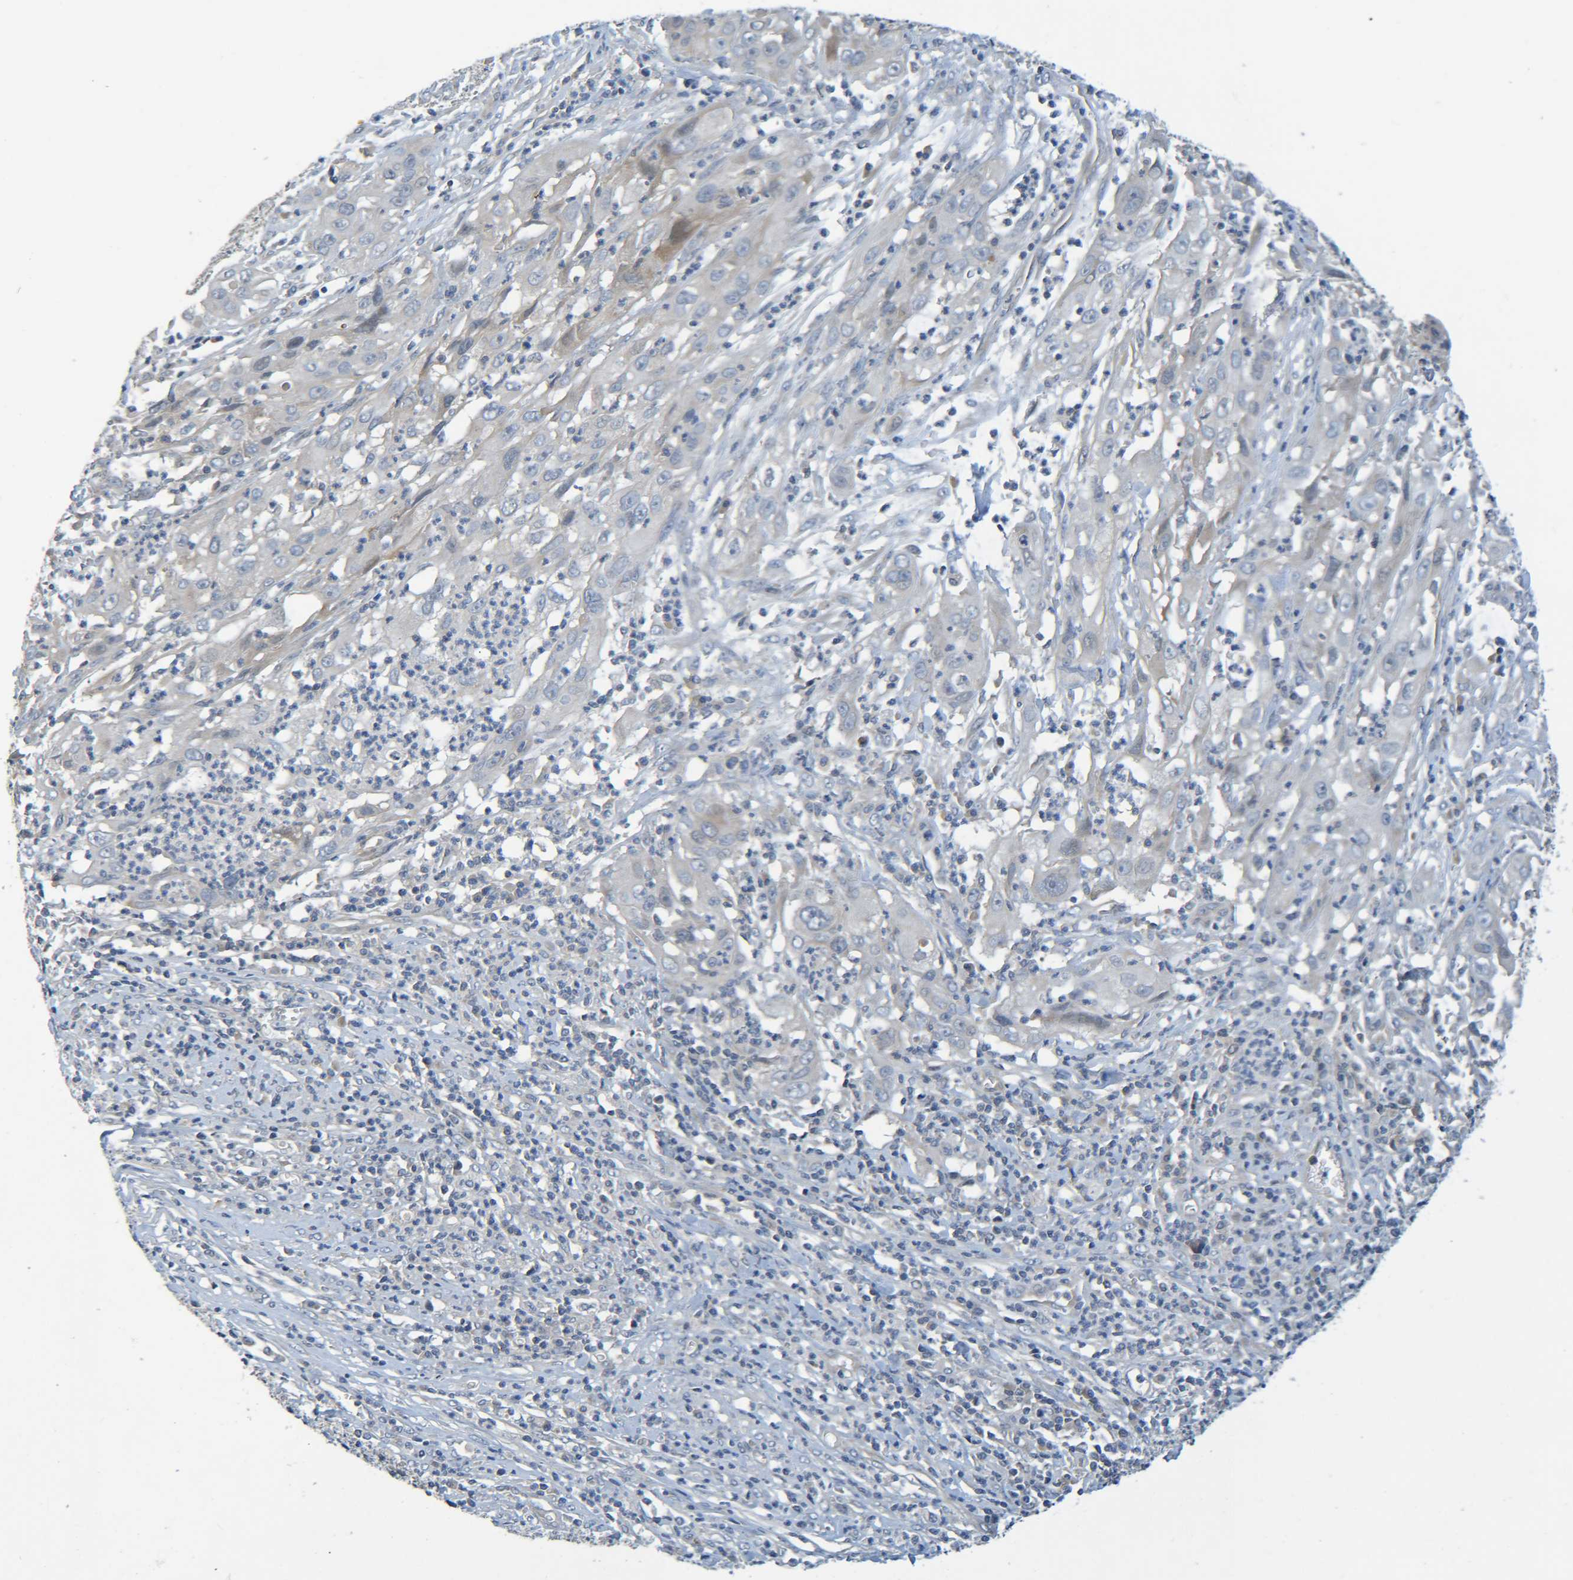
{"staining": {"intensity": "weak", "quantity": "<25%", "location": "cytoplasmic/membranous"}, "tissue": "cervical cancer", "cell_type": "Tumor cells", "image_type": "cancer", "snomed": [{"axis": "morphology", "description": "Squamous cell carcinoma, NOS"}, {"axis": "topography", "description": "Cervix"}], "caption": "Tumor cells are negative for protein expression in human squamous cell carcinoma (cervical). (DAB immunohistochemistry, high magnification).", "gene": "CYP4F2", "patient": {"sex": "female", "age": 32}}